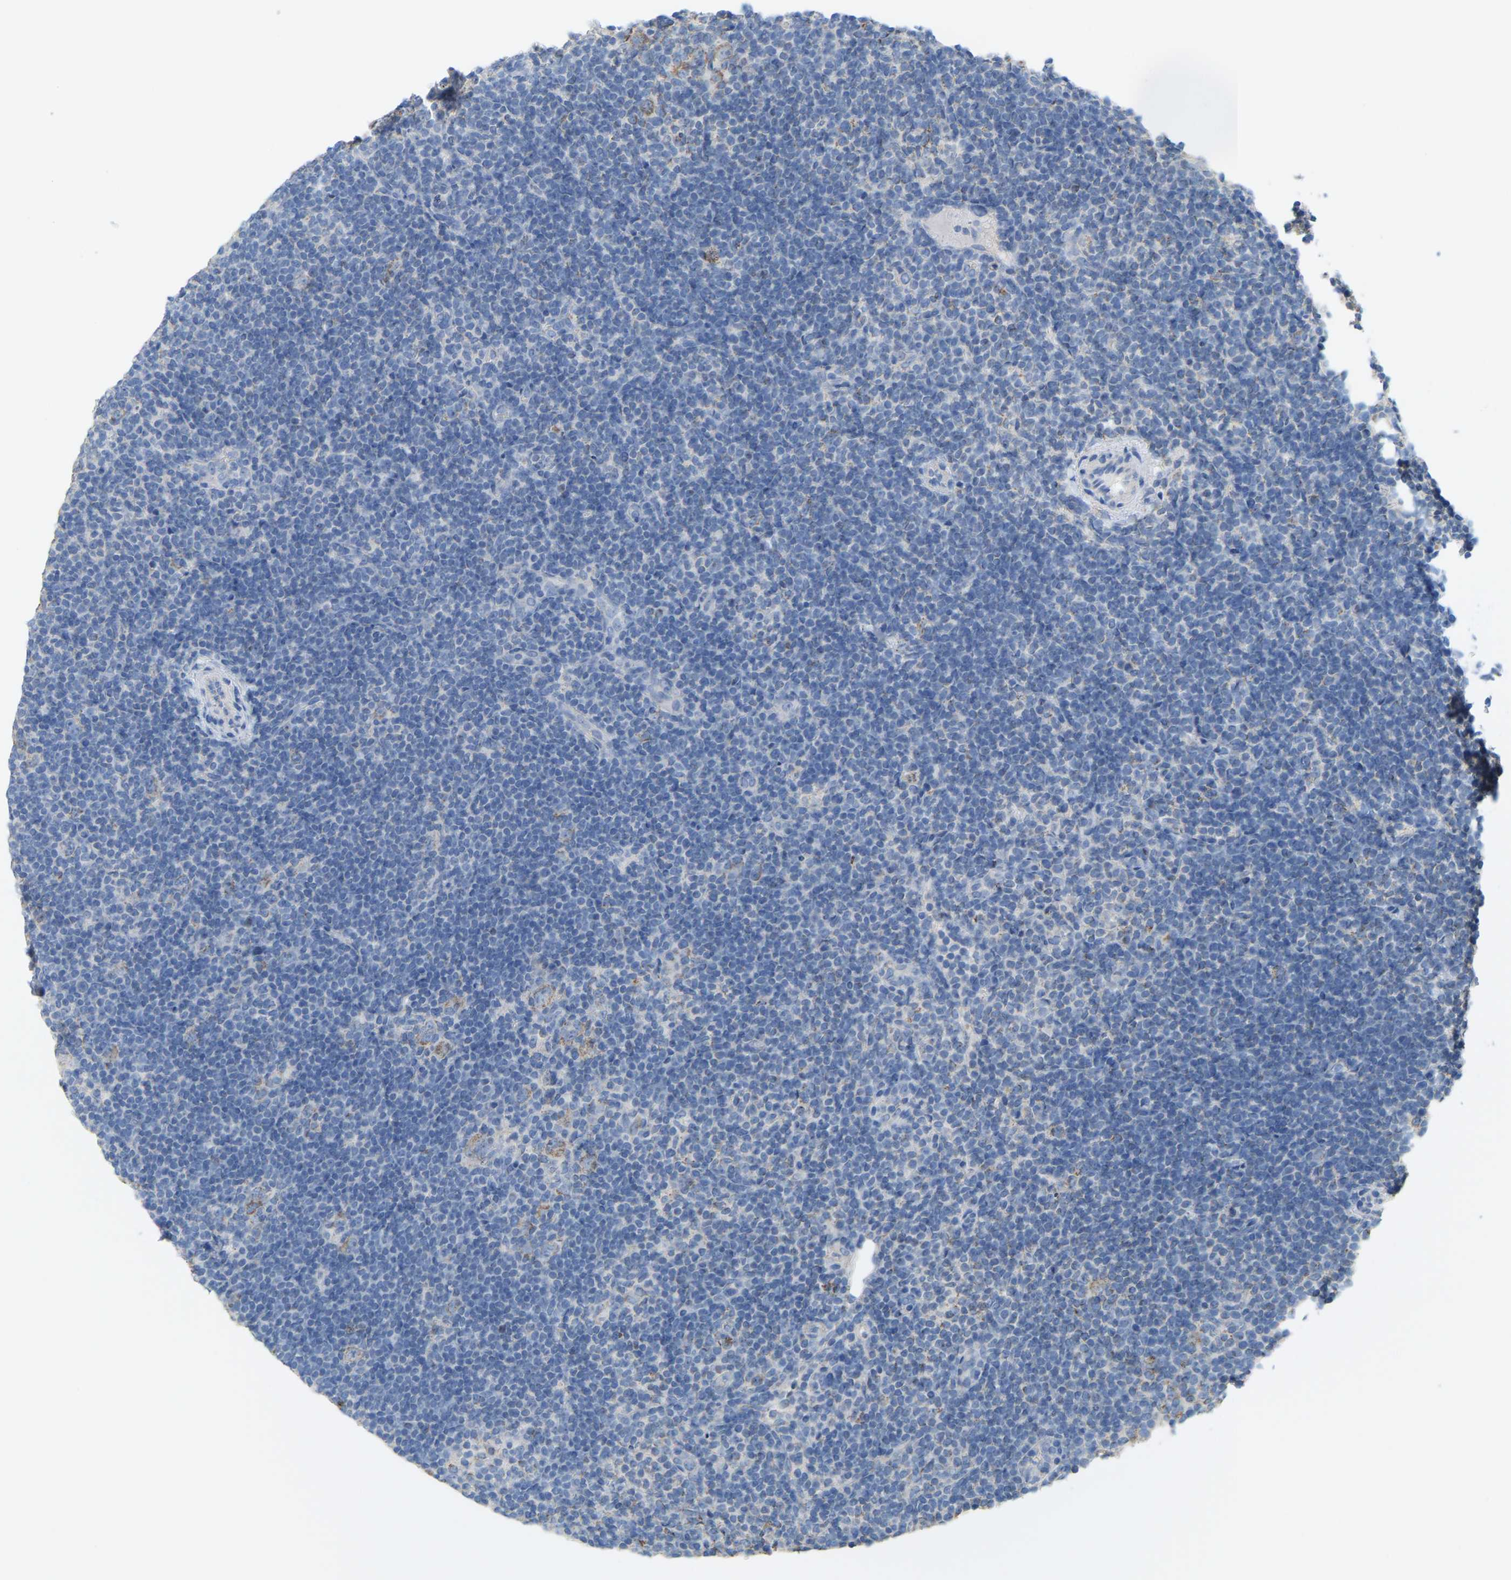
{"staining": {"intensity": "weak", "quantity": ">75%", "location": "cytoplasmic/membranous"}, "tissue": "lymphoma", "cell_type": "Tumor cells", "image_type": "cancer", "snomed": [{"axis": "morphology", "description": "Hodgkin's disease, NOS"}, {"axis": "topography", "description": "Lymph node"}], "caption": "Hodgkin's disease tissue reveals weak cytoplasmic/membranous staining in approximately >75% of tumor cells, visualized by immunohistochemistry.", "gene": "SERPINB5", "patient": {"sex": "female", "age": 57}}